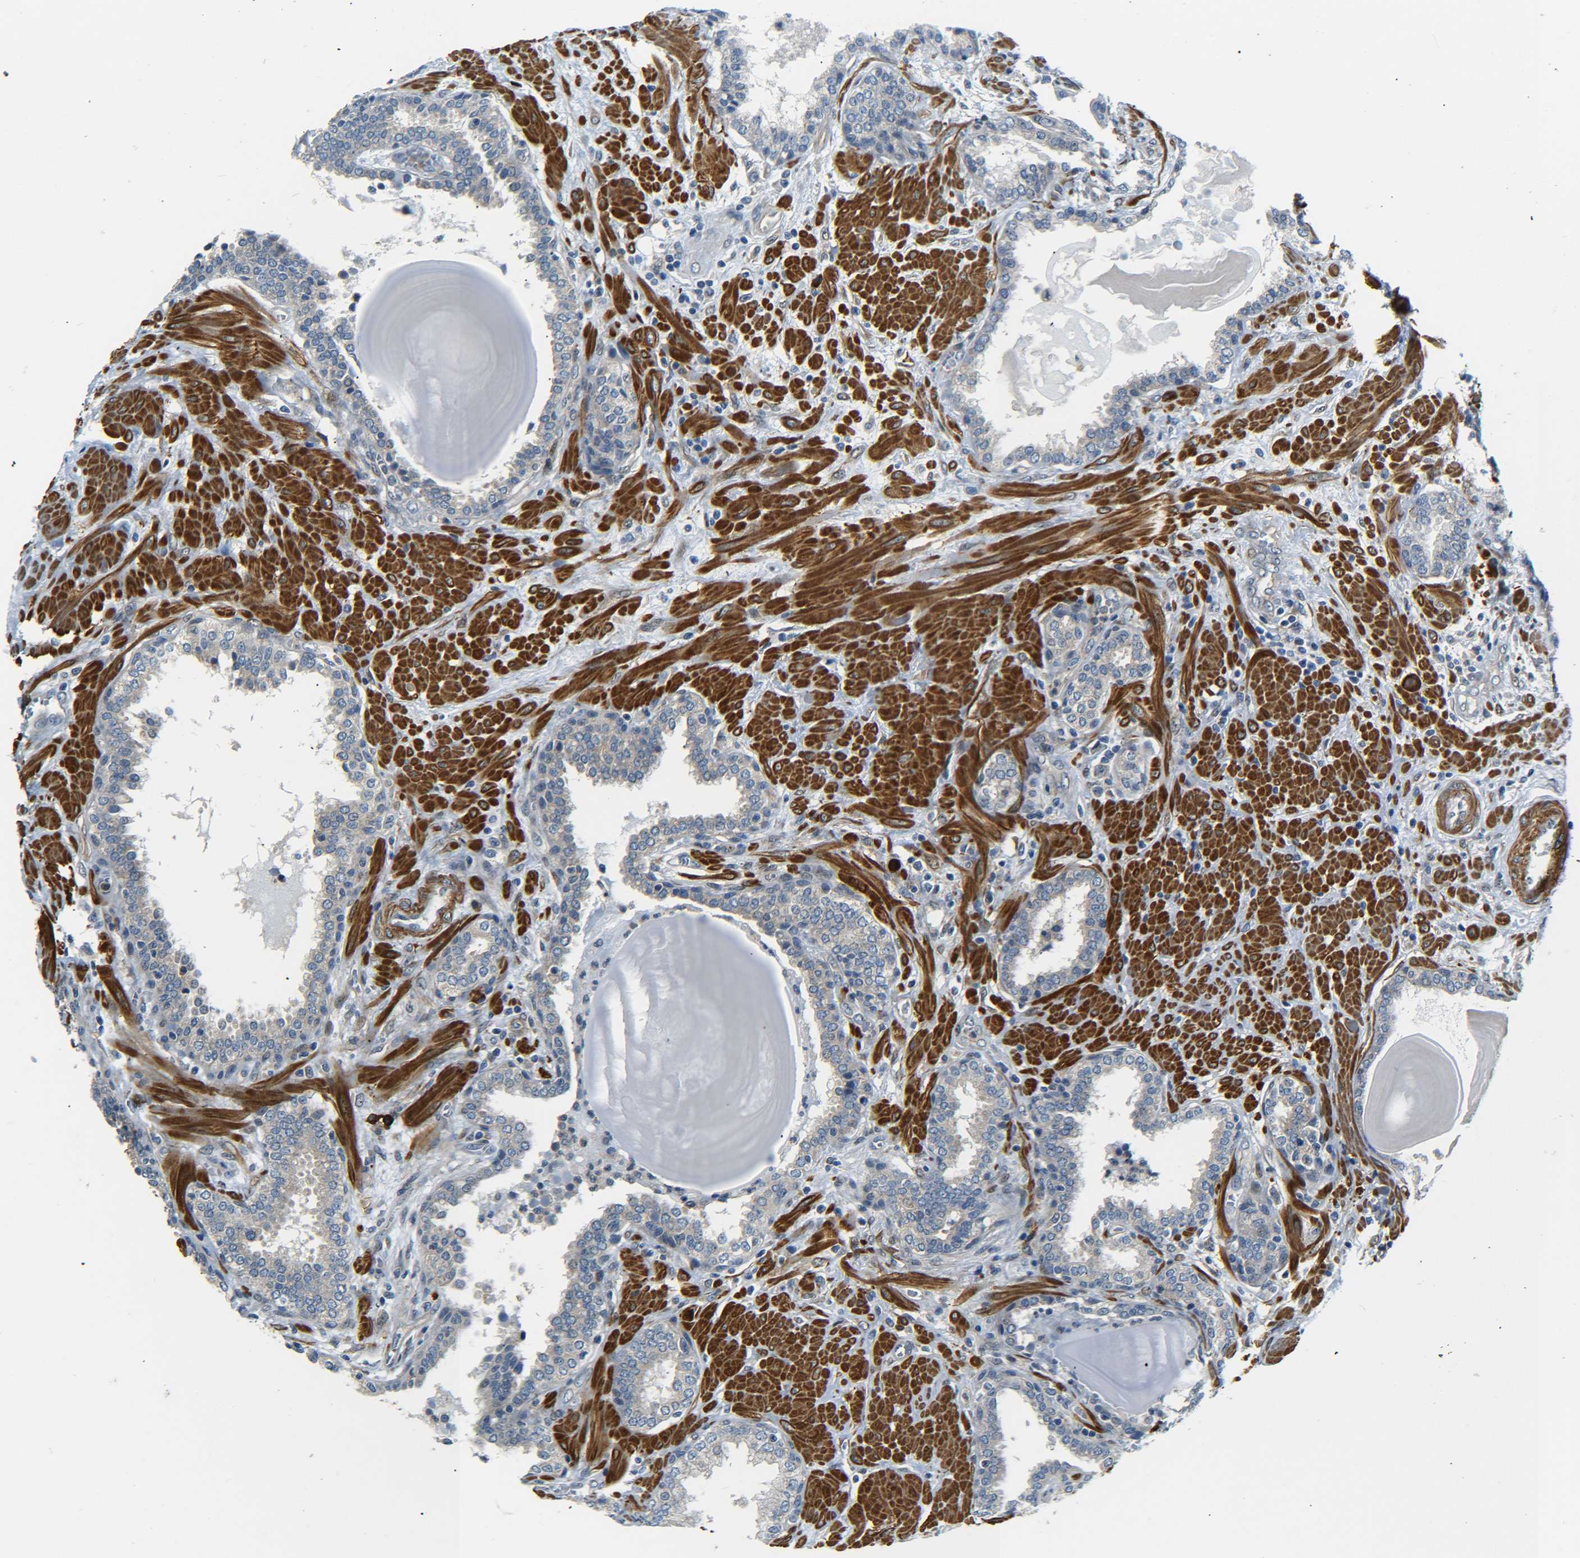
{"staining": {"intensity": "weak", "quantity": "<25%", "location": "cytoplasmic/membranous"}, "tissue": "prostate", "cell_type": "Glandular cells", "image_type": "normal", "snomed": [{"axis": "morphology", "description": "Normal tissue, NOS"}, {"axis": "topography", "description": "Prostate"}], "caption": "There is no significant expression in glandular cells of prostate. Nuclei are stained in blue.", "gene": "MEIS1", "patient": {"sex": "male", "age": 51}}